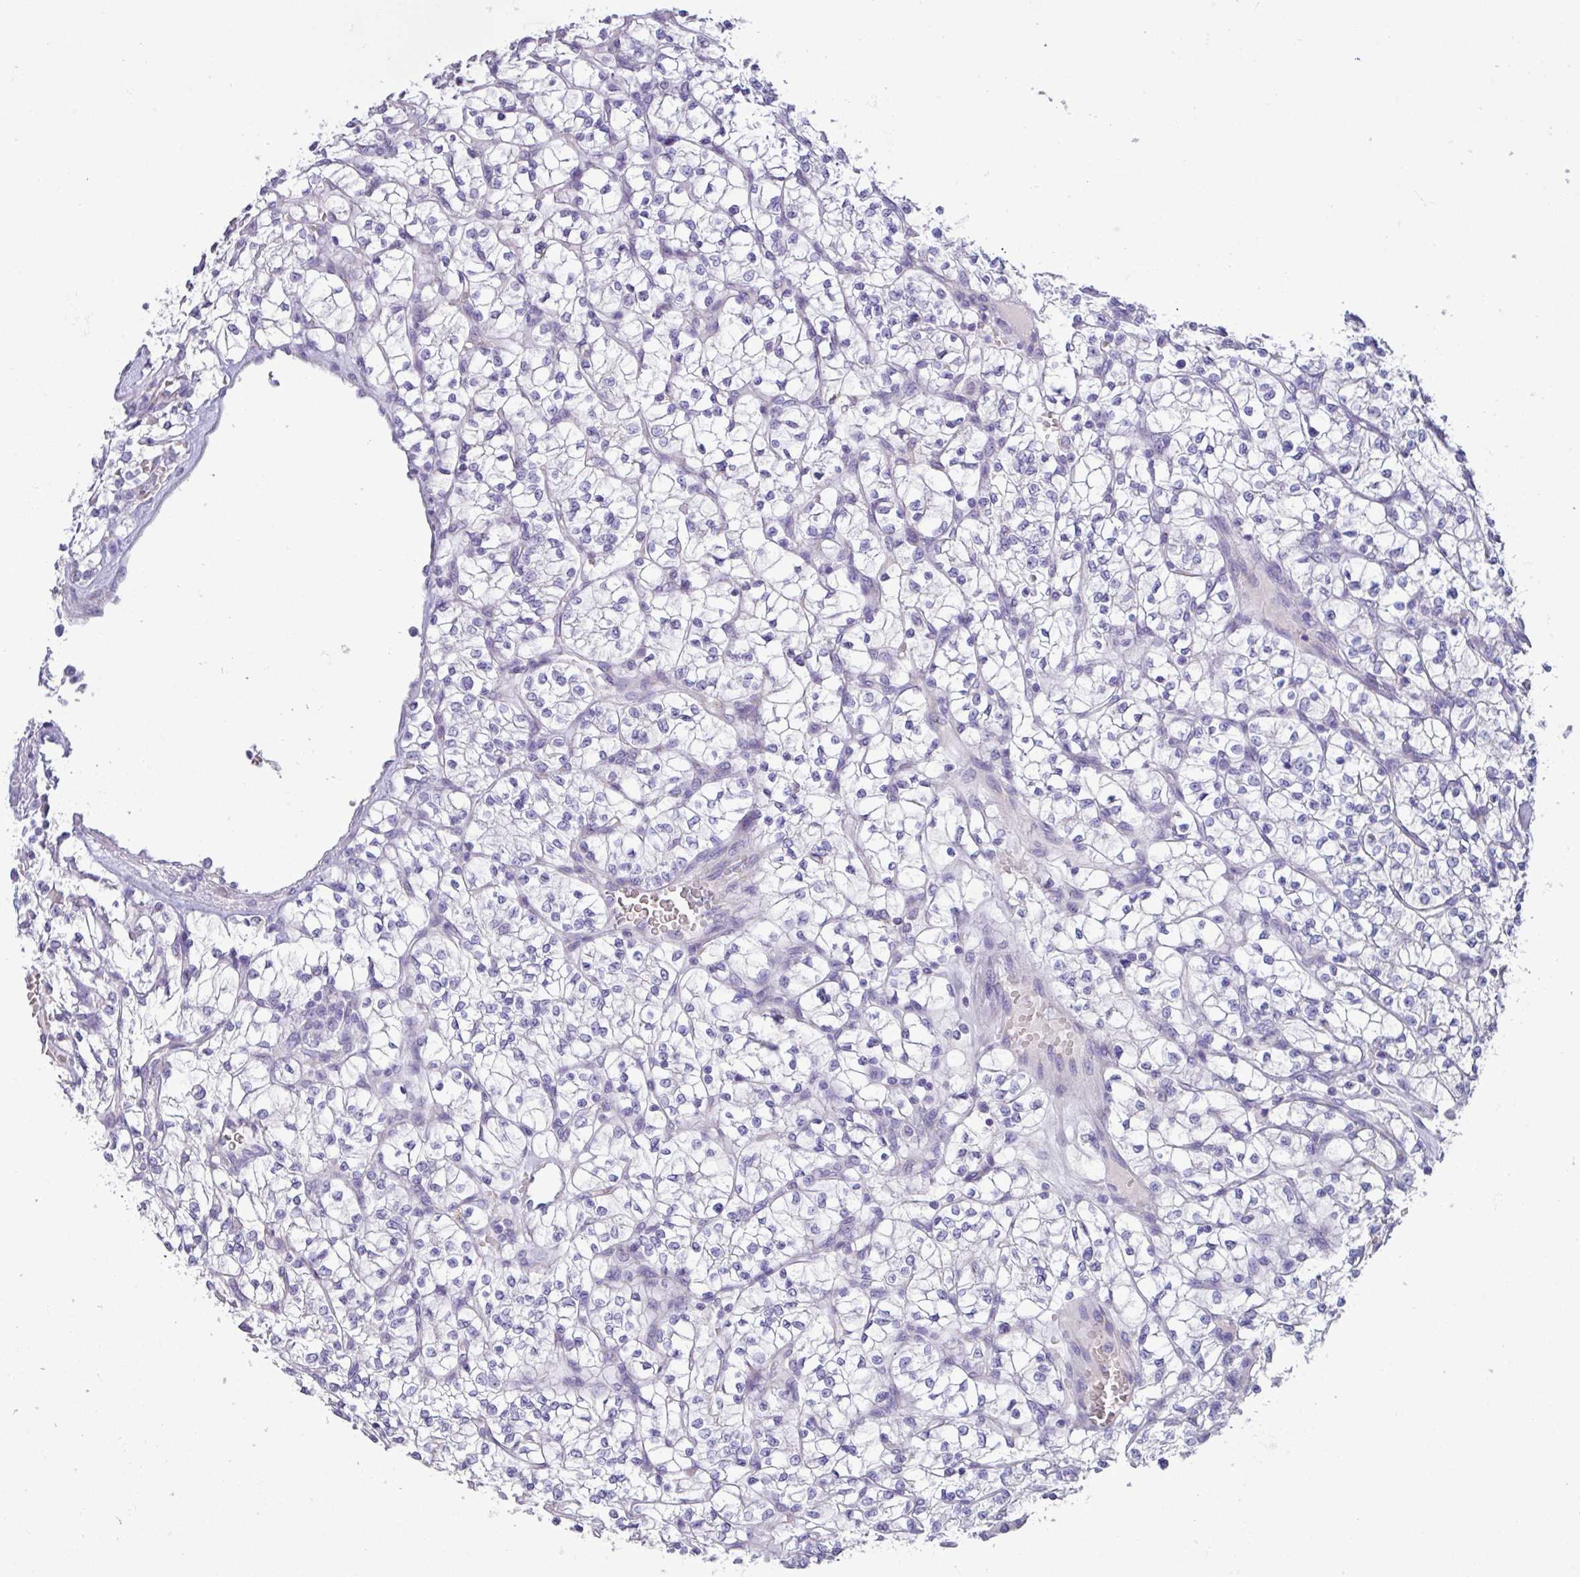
{"staining": {"intensity": "negative", "quantity": "none", "location": "none"}, "tissue": "renal cancer", "cell_type": "Tumor cells", "image_type": "cancer", "snomed": [{"axis": "morphology", "description": "Adenocarcinoma, NOS"}, {"axis": "topography", "description": "Kidney"}], "caption": "Histopathology image shows no protein expression in tumor cells of renal cancer (adenocarcinoma) tissue.", "gene": "STIMATE", "patient": {"sex": "female", "age": 64}}